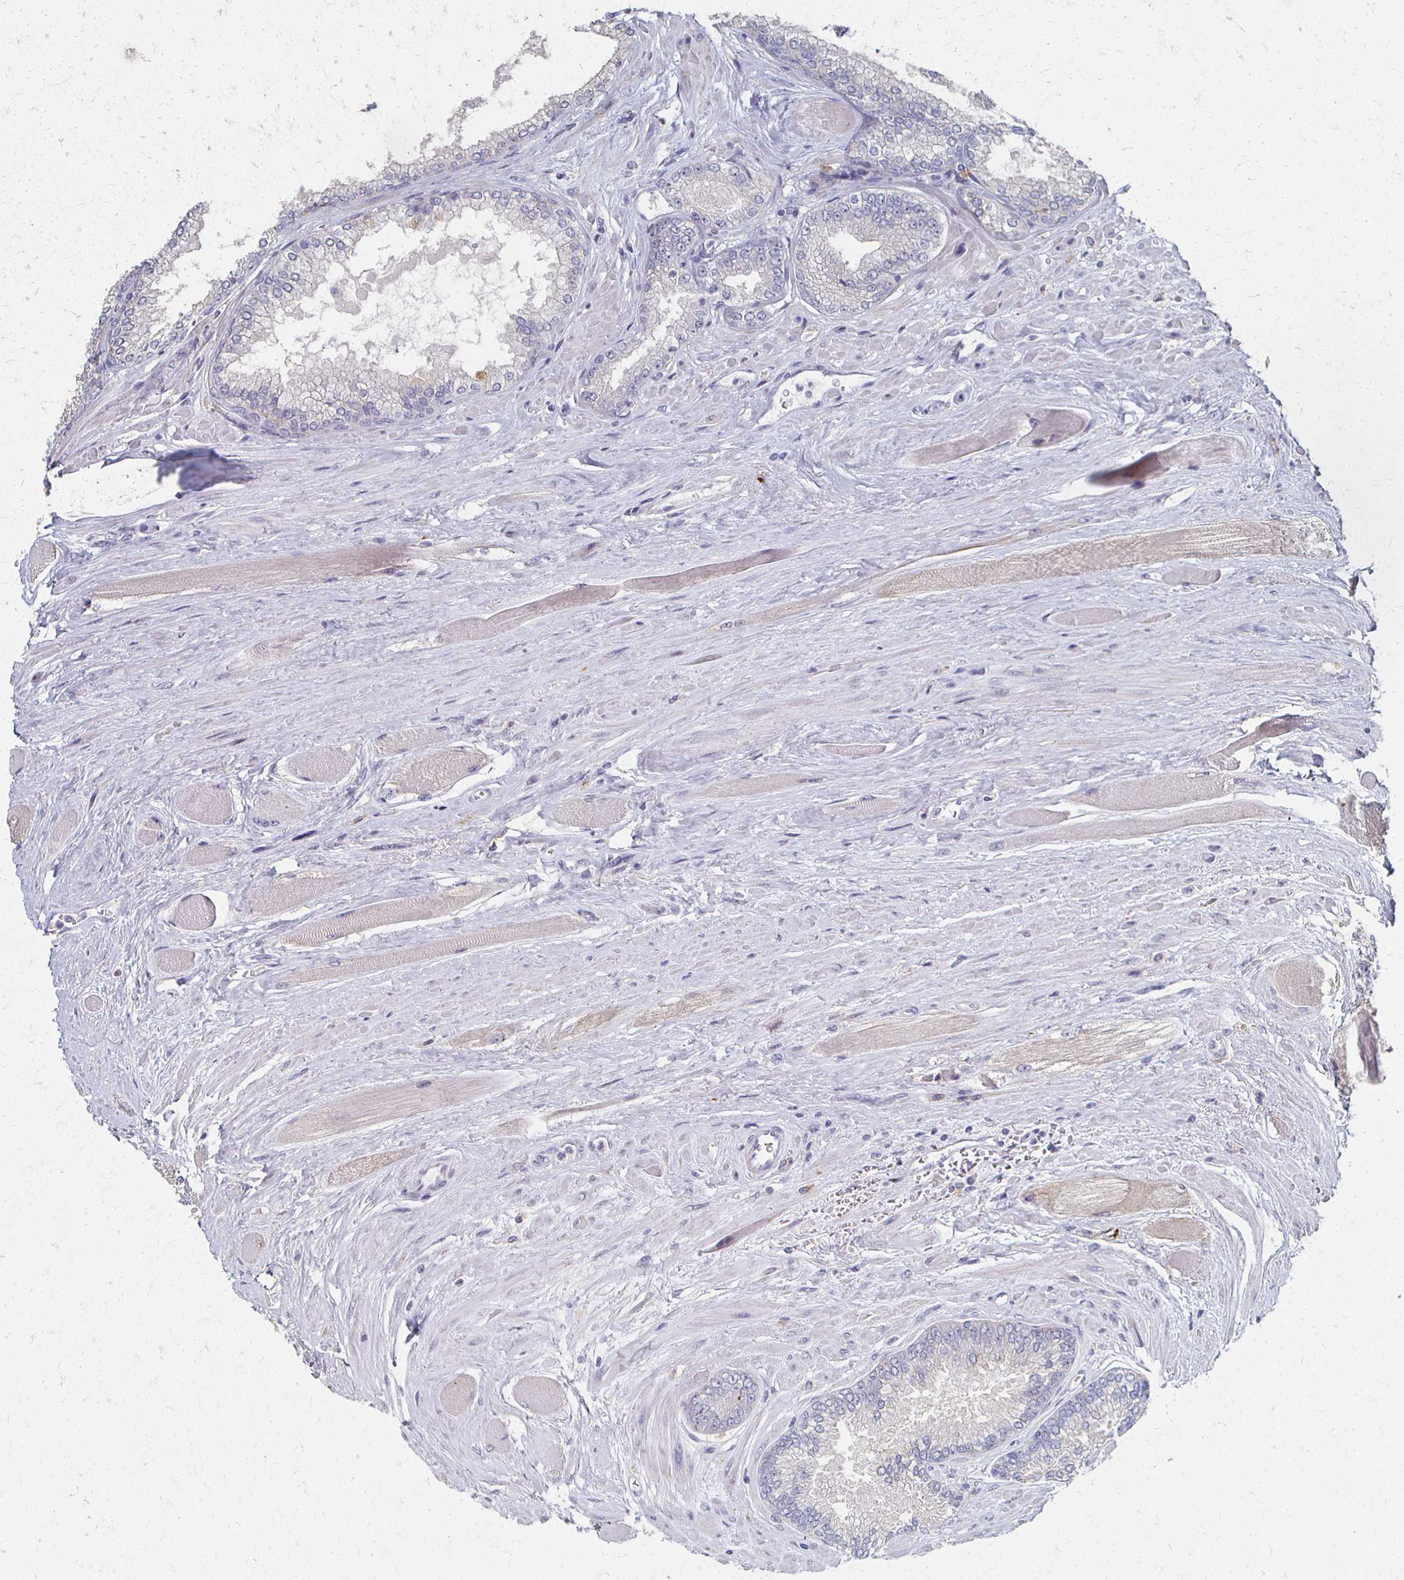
{"staining": {"intensity": "weak", "quantity": "<25%", "location": "cytoplasmic/membranous"}, "tissue": "prostate cancer", "cell_type": "Tumor cells", "image_type": "cancer", "snomed": [{"axis": "morphology", "description": "Adenocarcinoma, Low grade"}, {"axis": "topography", "description": "Prostate"}], "caption": "Tumor cells are negative for brown protein staining in prostate cancer.", "gene": "CX3CR1", "patient": {"sex": "male", "age": 67}}